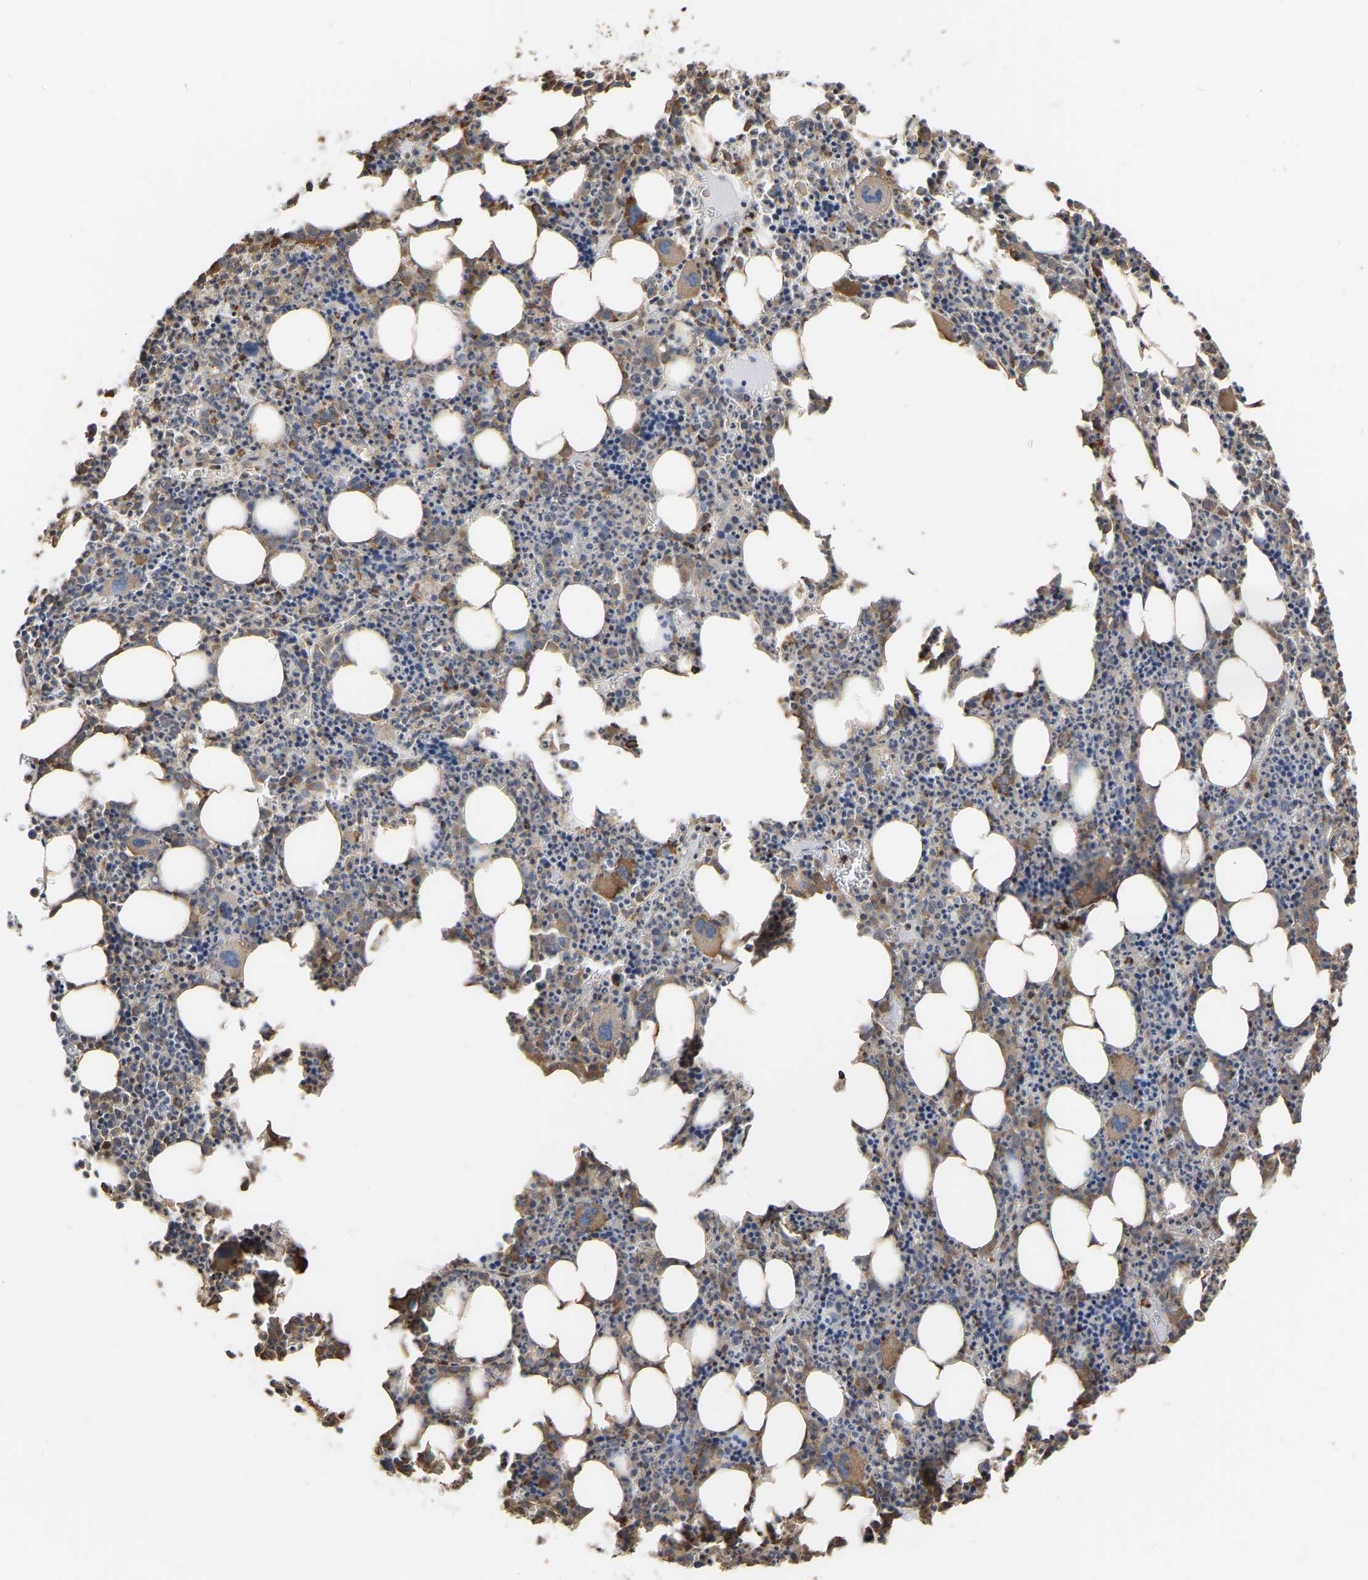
{"staining": {"intensity": "strong", "quantity": "25%-75%", "location": "cytoplasmic/membranous"}, "tissue": "bone marrow", "cell_type": "Hematopoietic cells", "image_type": "normal", "snomed": [{"axis": "morphology", "description": "Normal tissue, NOS"}, {"axis": "morphology", "description": "Inflammation, NOS"}, {"axis": "topography", "description": "Bone marrow"}], "caption": "Protein expression analysis of benign bone marrow reveals strong cytoplasmic/membranous positivity in approximately 25%-75% of hematopoietic cells. (IHC, brightfield microscopy, high magnification).", "gene": "LDHB", "patient": {"sex": "female", "age": 40}}